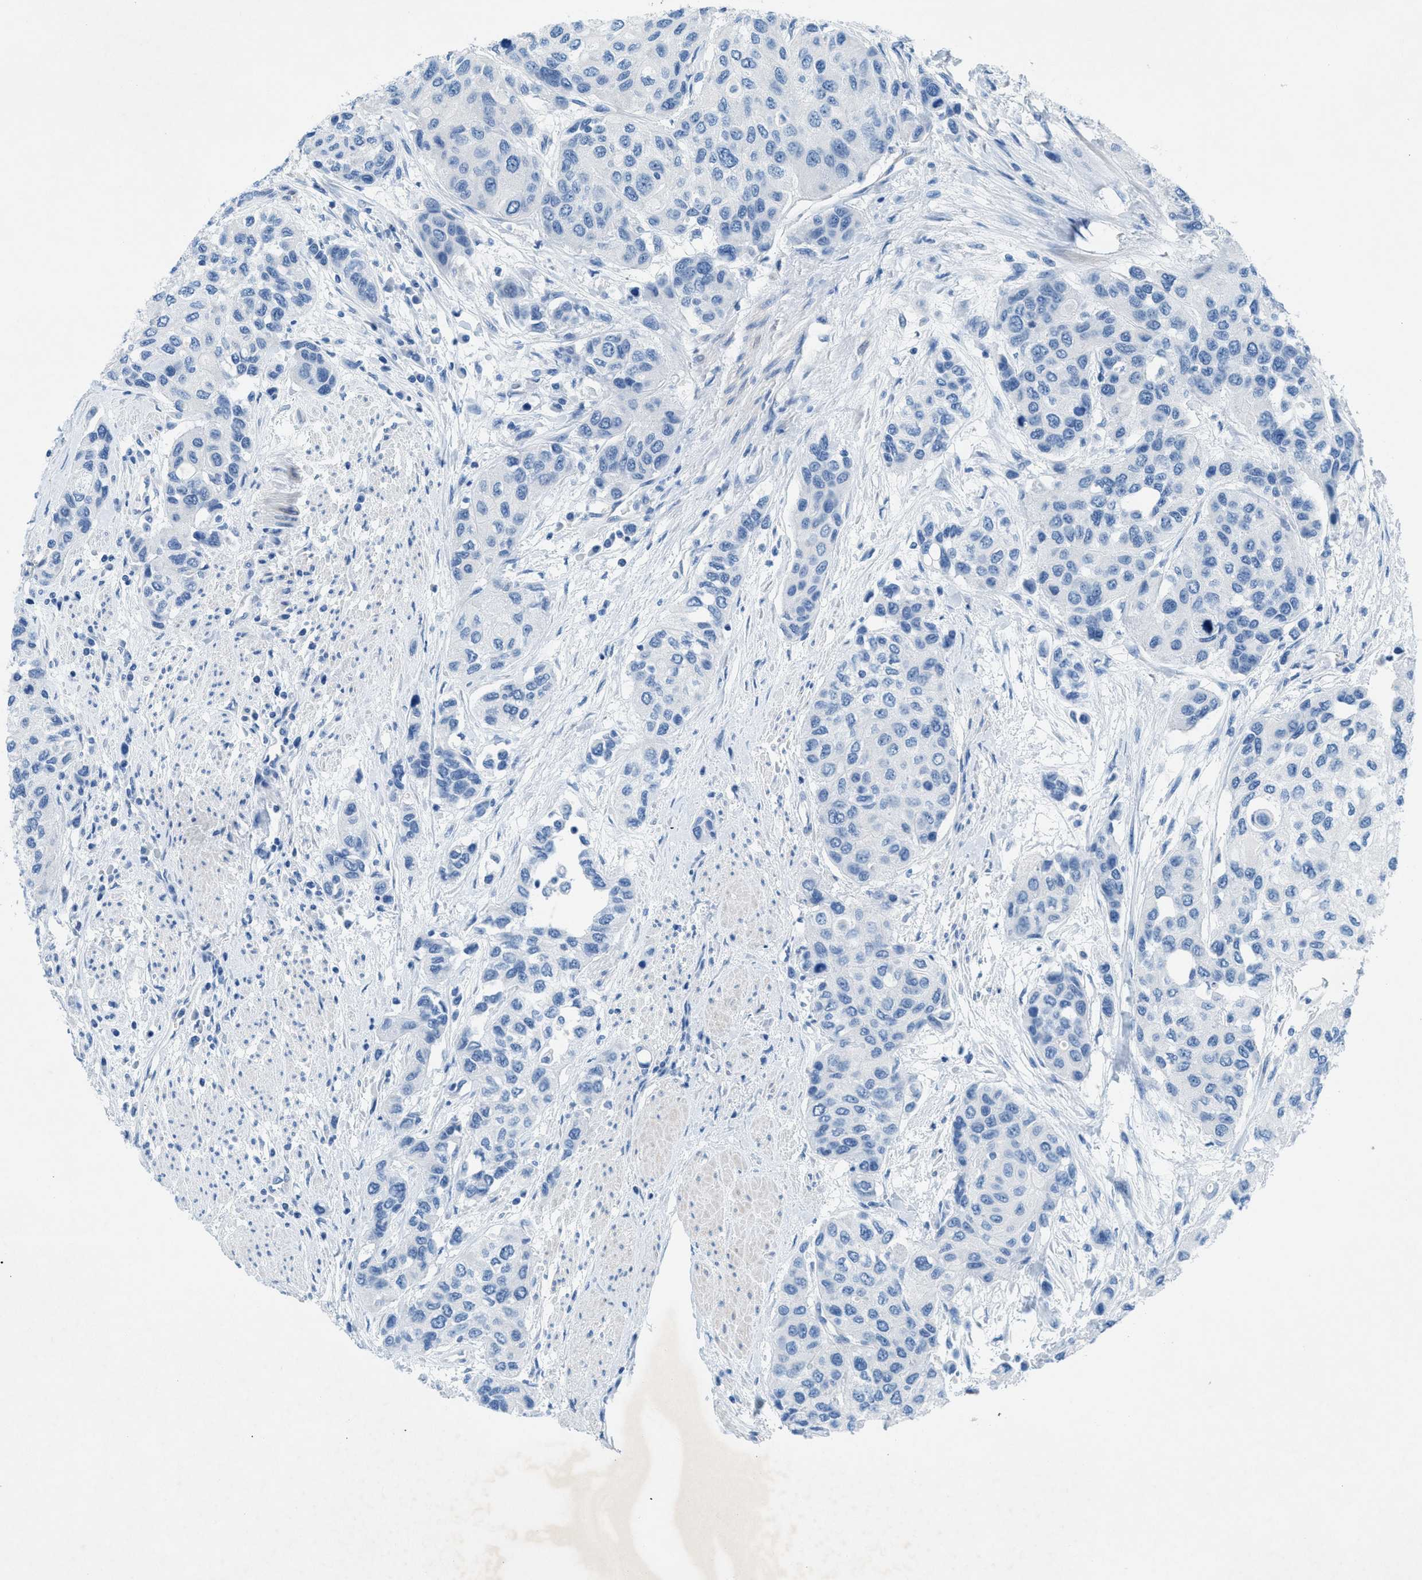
{"staining": {"intensity": "negative", "quantity": "none", "location": "none"}, "tissue": "urothelial cancer", "cell_type": "Tumor cells", "image_type": "cancer", "snomed": [{"axis": "morphology", "description": "Urothelial carcinoma, High grade"}, {"axis": "topography", "description": "Urinary bladder"}], "caption": "This histopathology image is of urothelial cancer stained with immunohistochemistry (IHC) to label a protein in brown with the nuclei are counter-stained blue. There is no expression in tumor cells.", "gene": "GALNT17", "patient": {"sex": "female", "age": 56}}